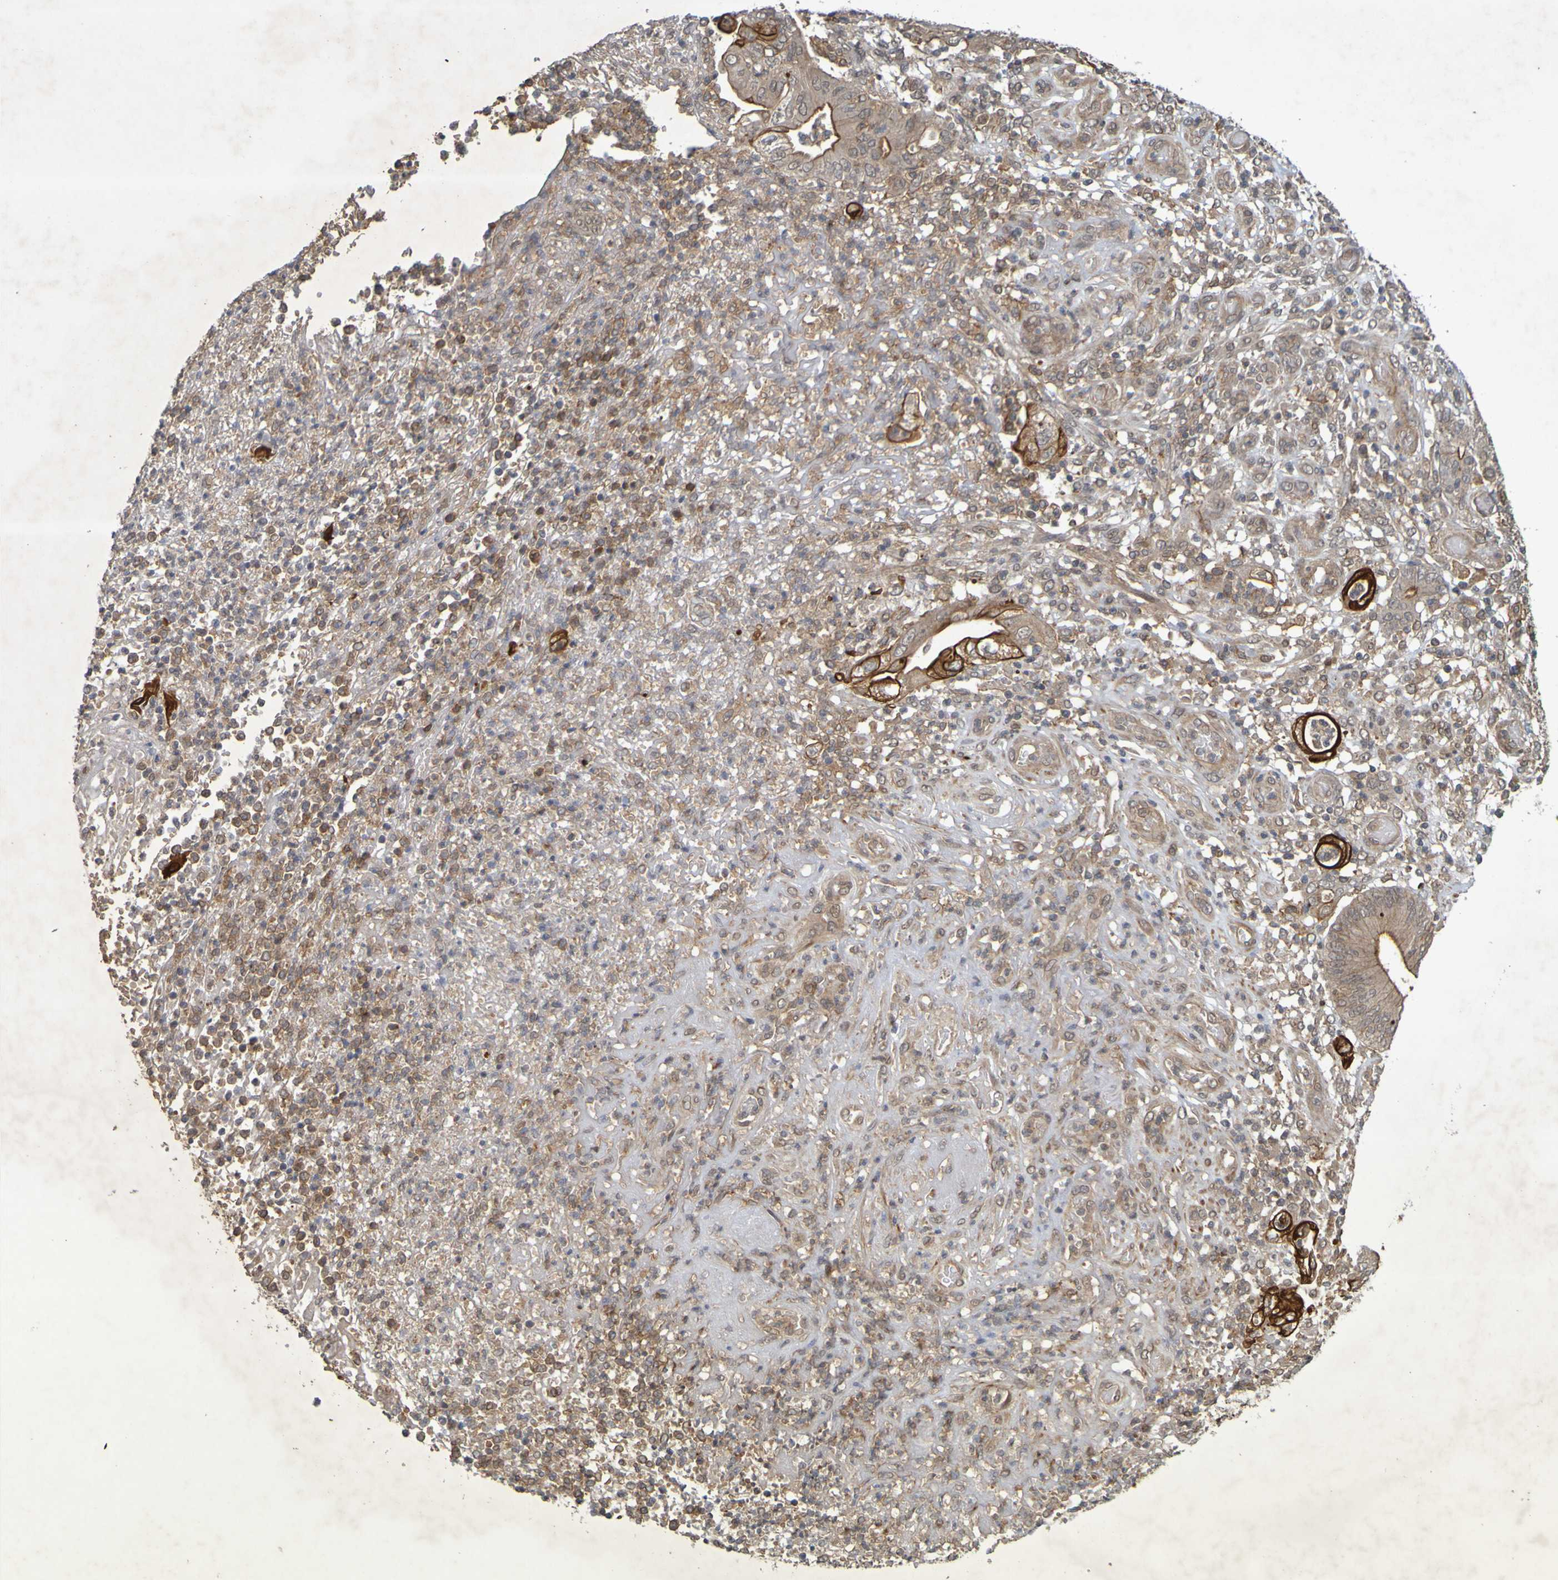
{"staining": {"intensity": "moderate", "quantity": ">75%", "location": "cytoplasmic/membranous"}, "tissue": "stomach cancer", "cell_type": "Tumor cells", "image_type": "cancer", "snomed": [{"axis": "morphology", "description": "Adenocarcinoma, NOS"}, {"axis": "topography", "description": "Stomach"}], "caption": "Human stomach adenocarcinoma stained with a protein marker displays moderate staining in tumor cells.", "gene": "ARHGEF11", "patient": {"sex": "female", "age": 73}}